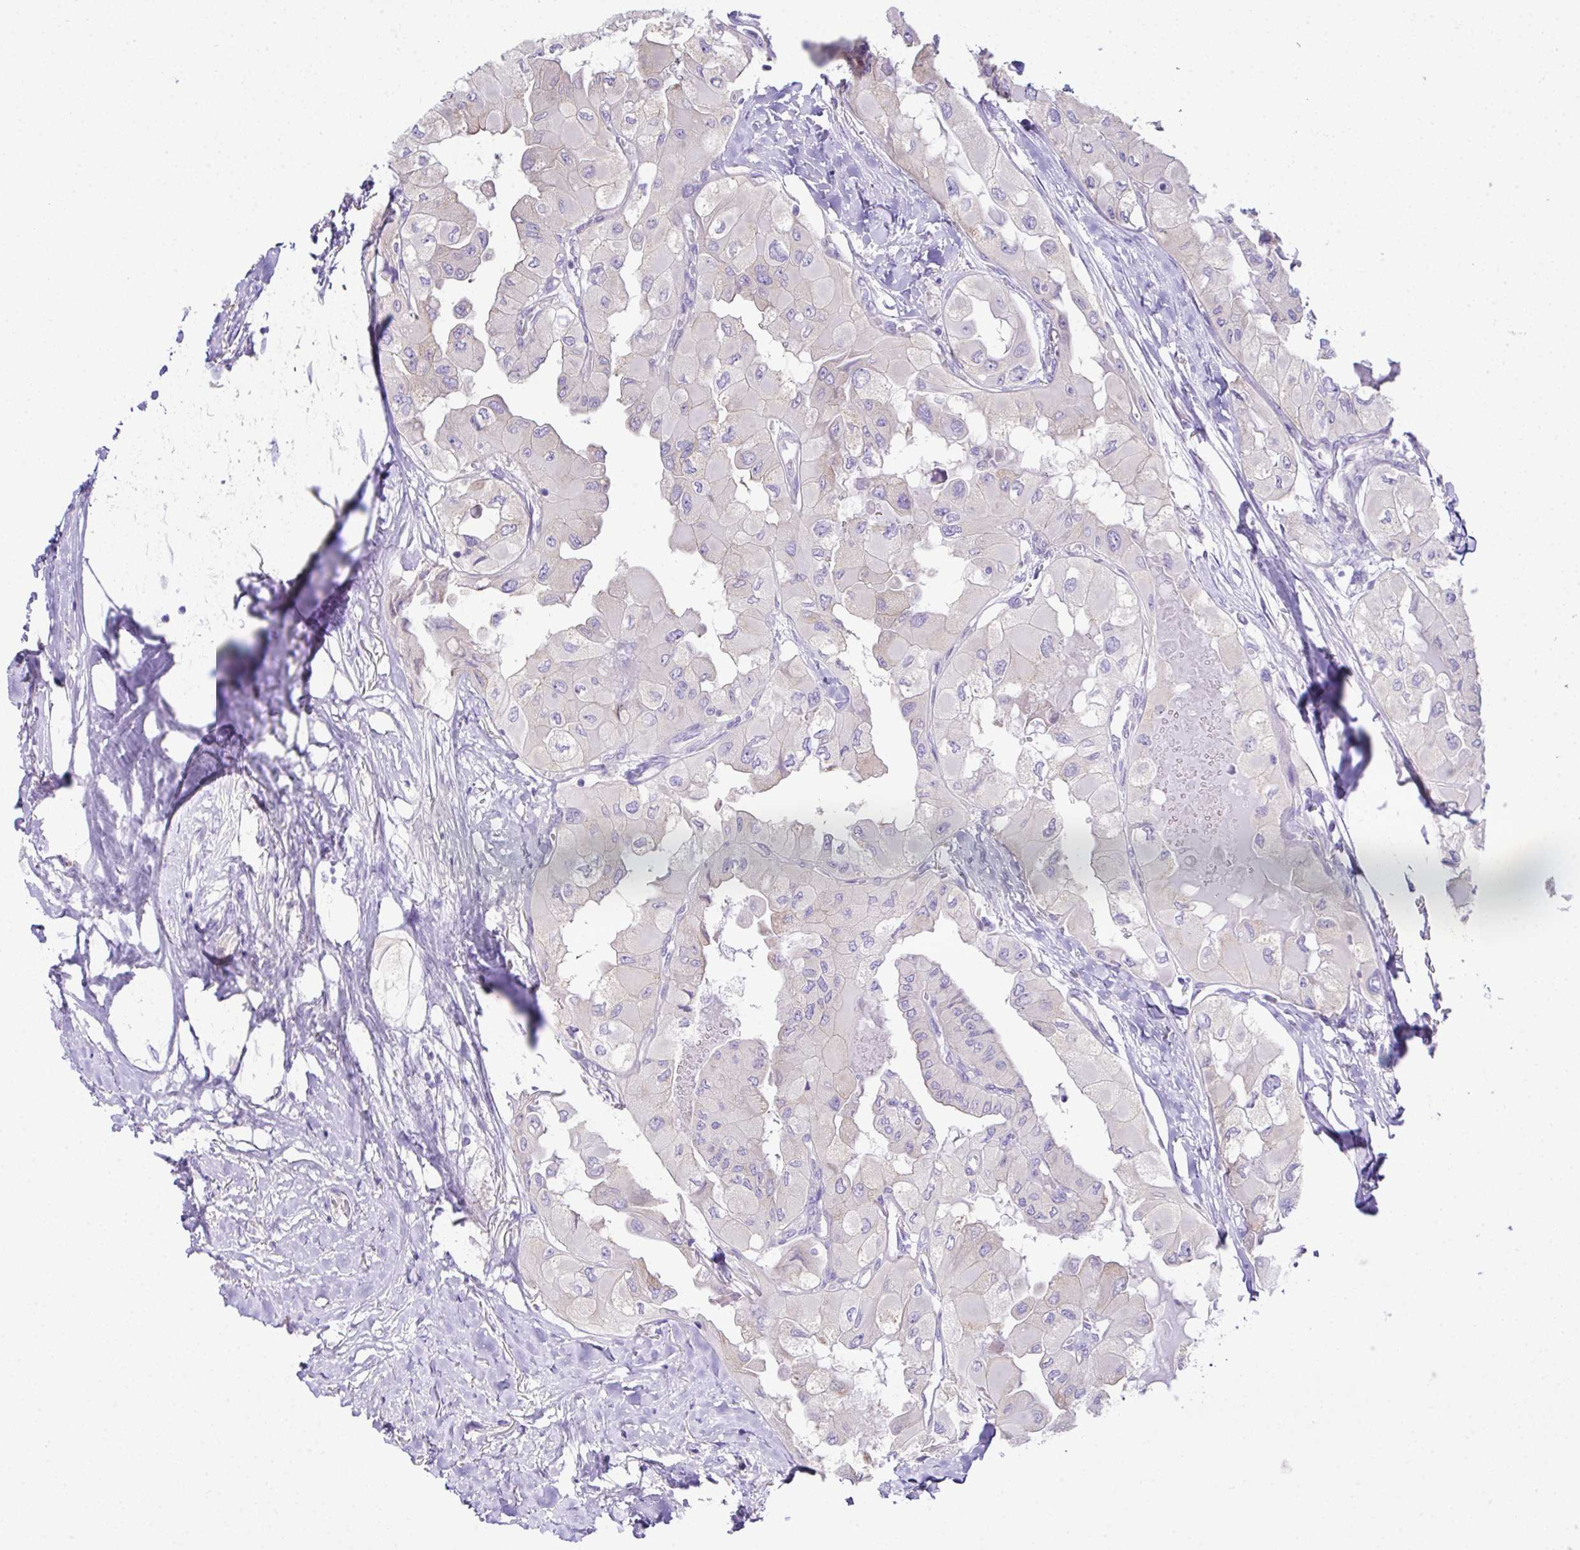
{"staining": {"intensity": "negative", "quantity": "none", "location": "none"}, "tissue": "thyroid cancer", "cell_type": "Tumor cells", "image_type": "cancer", "snomed": [{"axis": "morphology", "description": "Normal tissue, NOS"}, {"axis": "morphology", "description": "Papillary adenocarcinoma, NOS"}, {"axis": "topography", "description": "Thyroid gland"}], "caption": "DAB (3,3'-diaminobenzidine) immunohistochemical staining of thyroid cancer exhibits no significant positivity in tumor cells.", "gene": "OR4P4", "patient": {"sex": "female", "age": 59}}